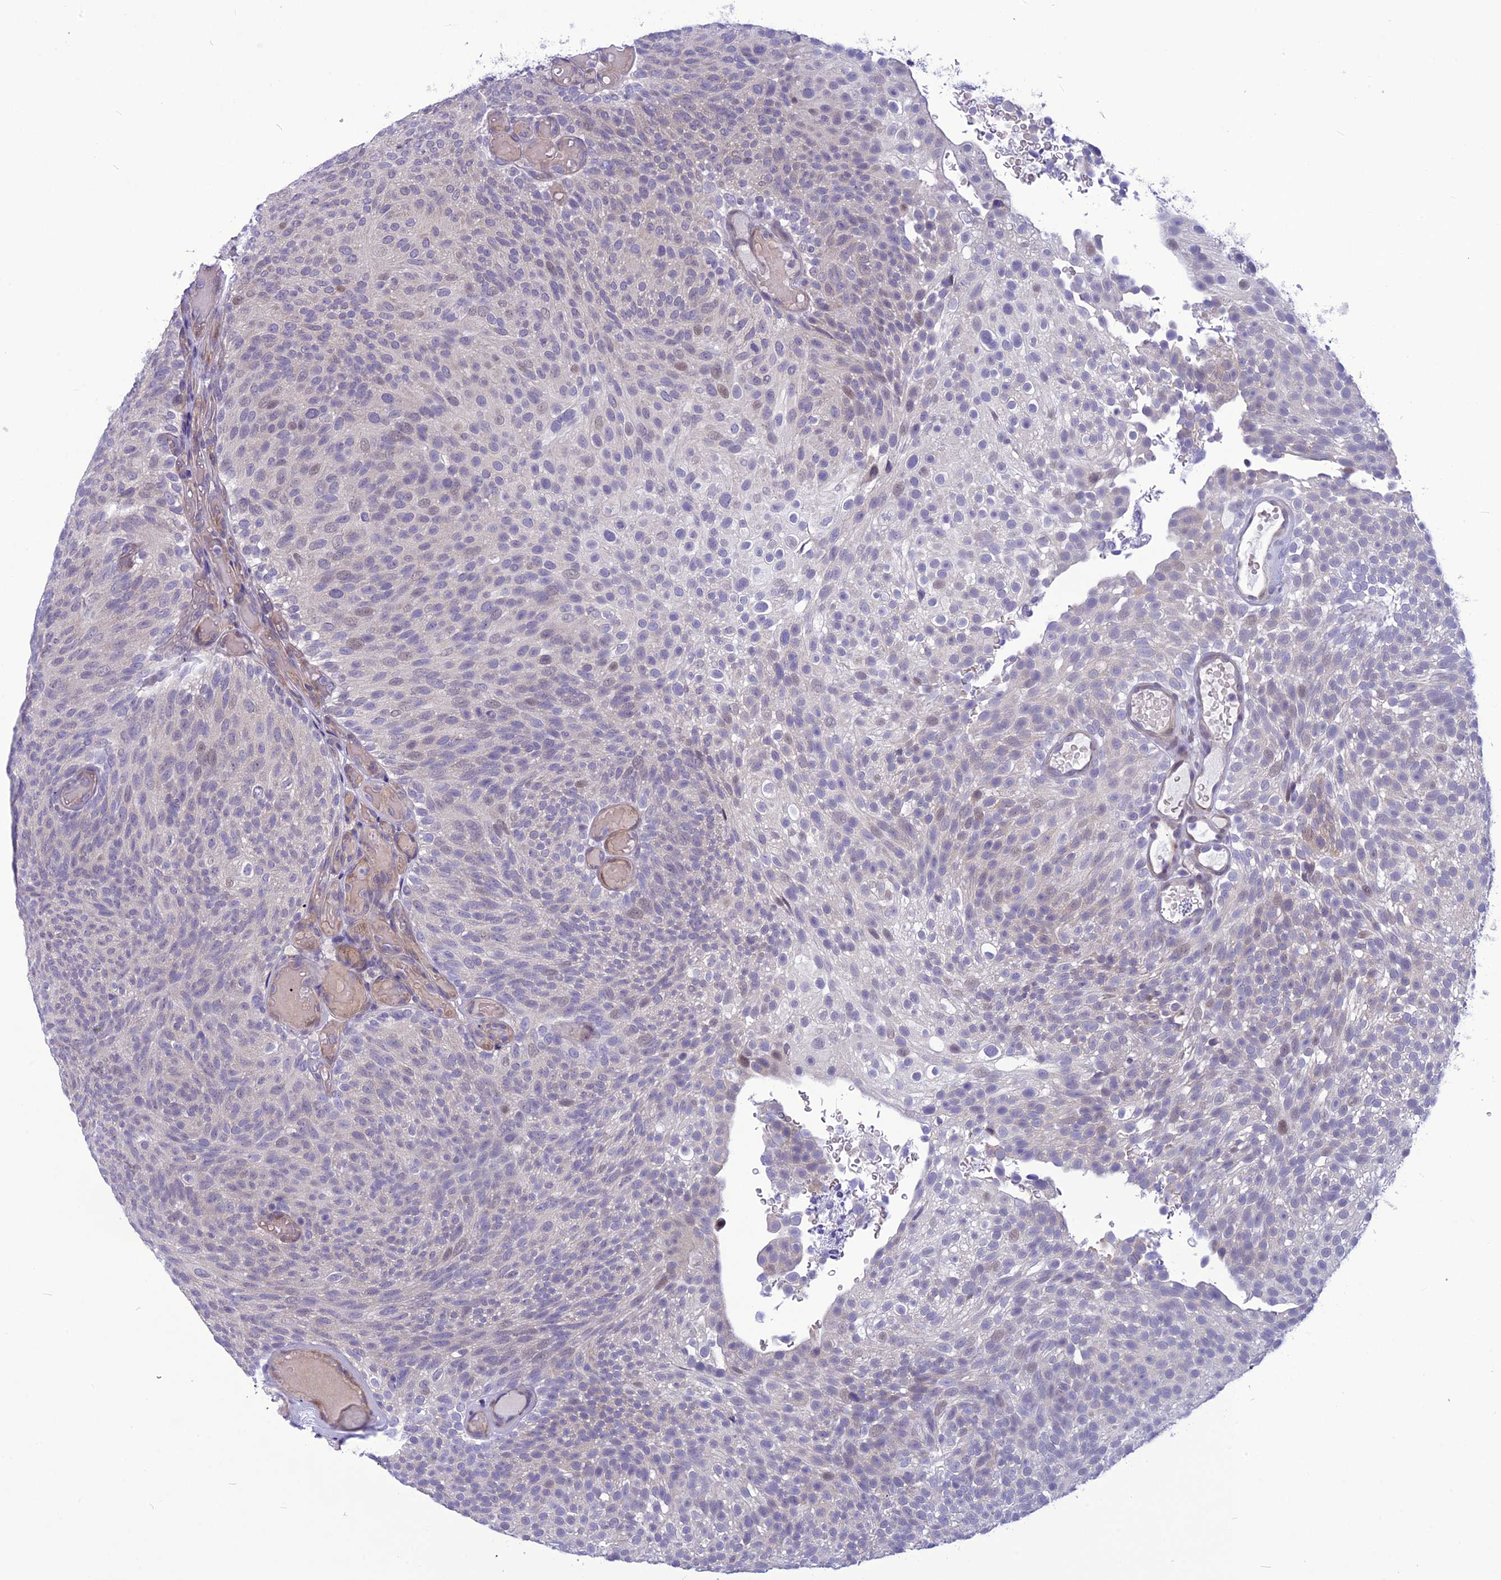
{"staining": {"intensity": "negative", "quantity": "none", "location": "none"}, "tissue": "urothelial cancer", "cell_type": "Tumor cells", "image_type": "cancer", "snomed": [{"axis": "morphology", "description": "Urothelial carcinoma, Low grade"}, {"axis": "topography", "description": "Urinary bladder"}], "caption": "Immunohistochemistry (IHC) photomicrograph of urothelial cancer stained for a protein (brown), which demonstrates no positivity in tumor cells.", "gene": "PSMF1", "patient": {"sex": "male", "age": 78}}